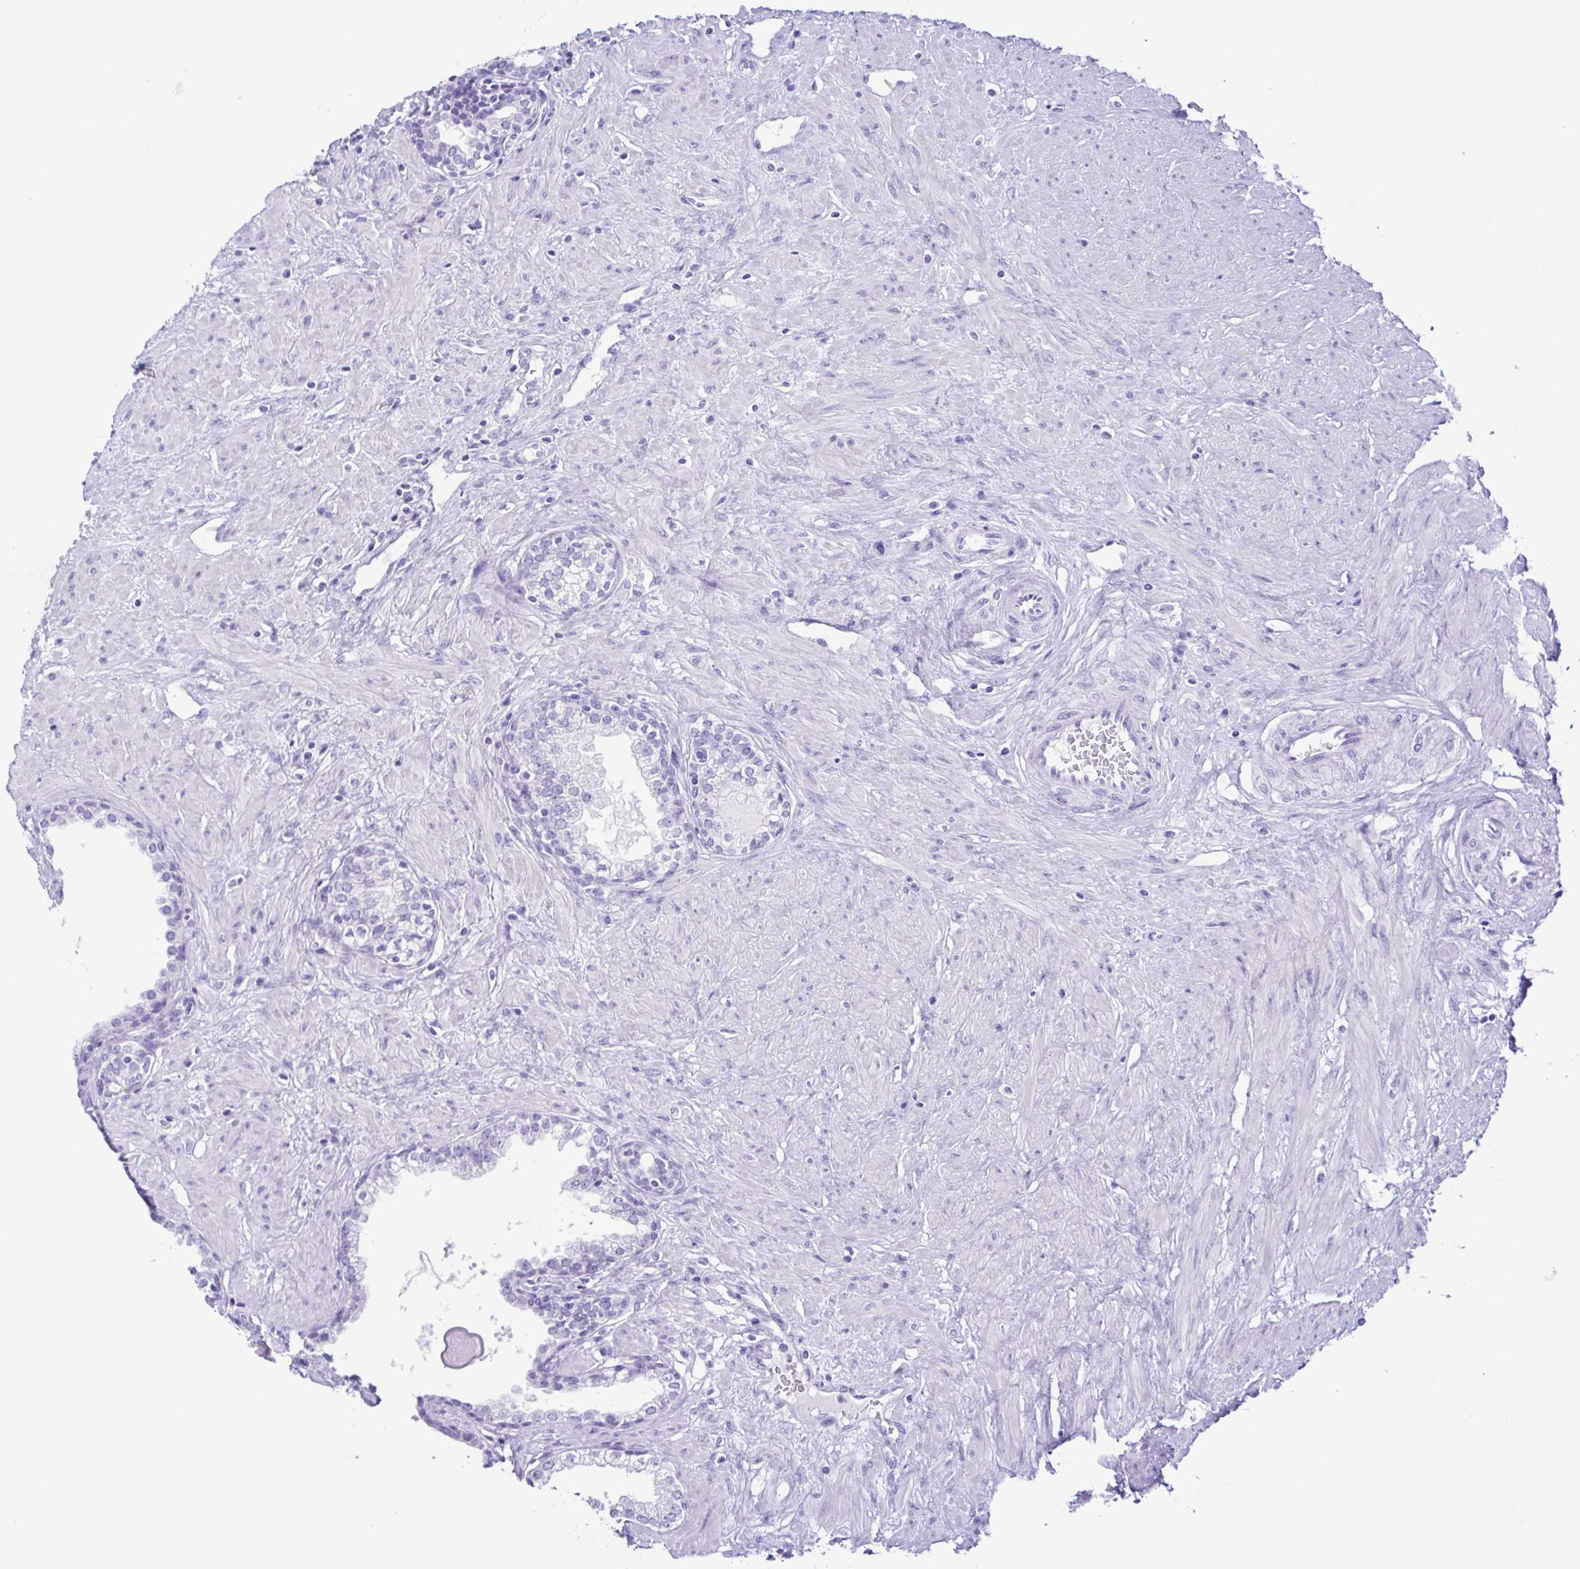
{"staining": {"intensity": "negative", "quantity": "none", "location": "none"}, "tissue": "prostate", "cell_type": "Glandular cells", "image_type": "normal", "snomed": [{"axis": "morphology", "description": "Normal tissue, NOS"}, {"axis": "topography", "description": "Prostate"}], "caption": "Photomicrograph shows no protein expression in glandular cells of unremarkable prostate. (Stains: DAB (3,3'-diaminobenzidine) immunohistochemistry (IHC) with hematoxylin counter stain, Microscopy: brightfield microscopy at high magnification).", "gene": "CASP14", "patient": {"sex": "male", "age": 55}}